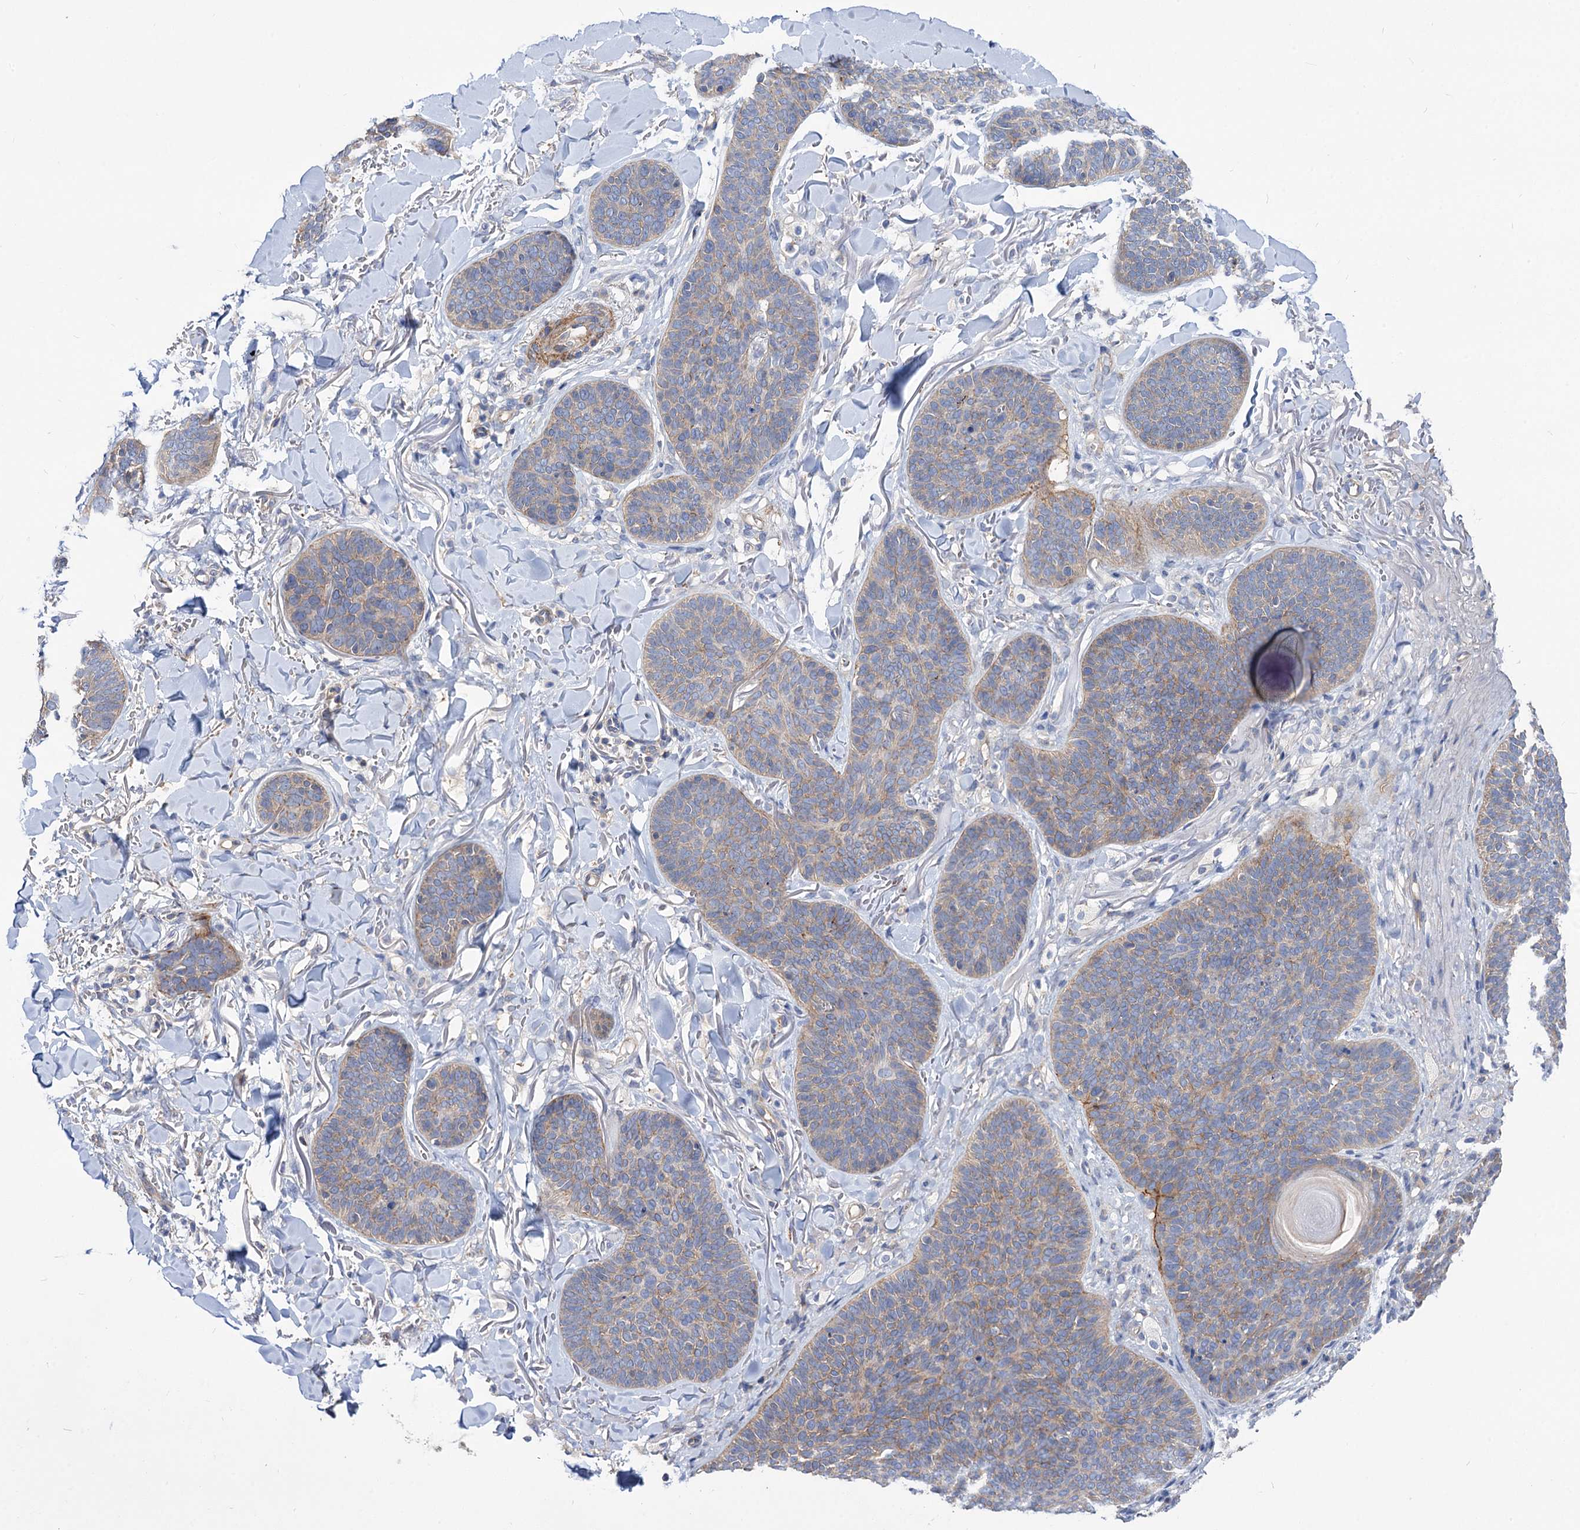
{"staining": {"intensity": "moderate", "quantity": "25%-75%", "location": "cytoplasmic/membranous"}, "tissue": "skin cancer", "cell_type": "Tumor cells", "image_type": "cancer", "snomed": [{"axis": "morphology", "description": "Basal cell carcinoma"}, {"axis": "topography", "description": "Skin"}], "caption": "Skin cancer (basal cell carcinoma) was stained to show a protein in brown. There is medium levels of moderate cytoplasmic/membranous positivity in about 25%-75% of tumor cells. (Stains: DAB in brown, nuclei in blue, Microscopy: brightfield microscopy at high magnification).", "gene": "NUDCD2", "patient": {"sex": "male", "age": 85}}